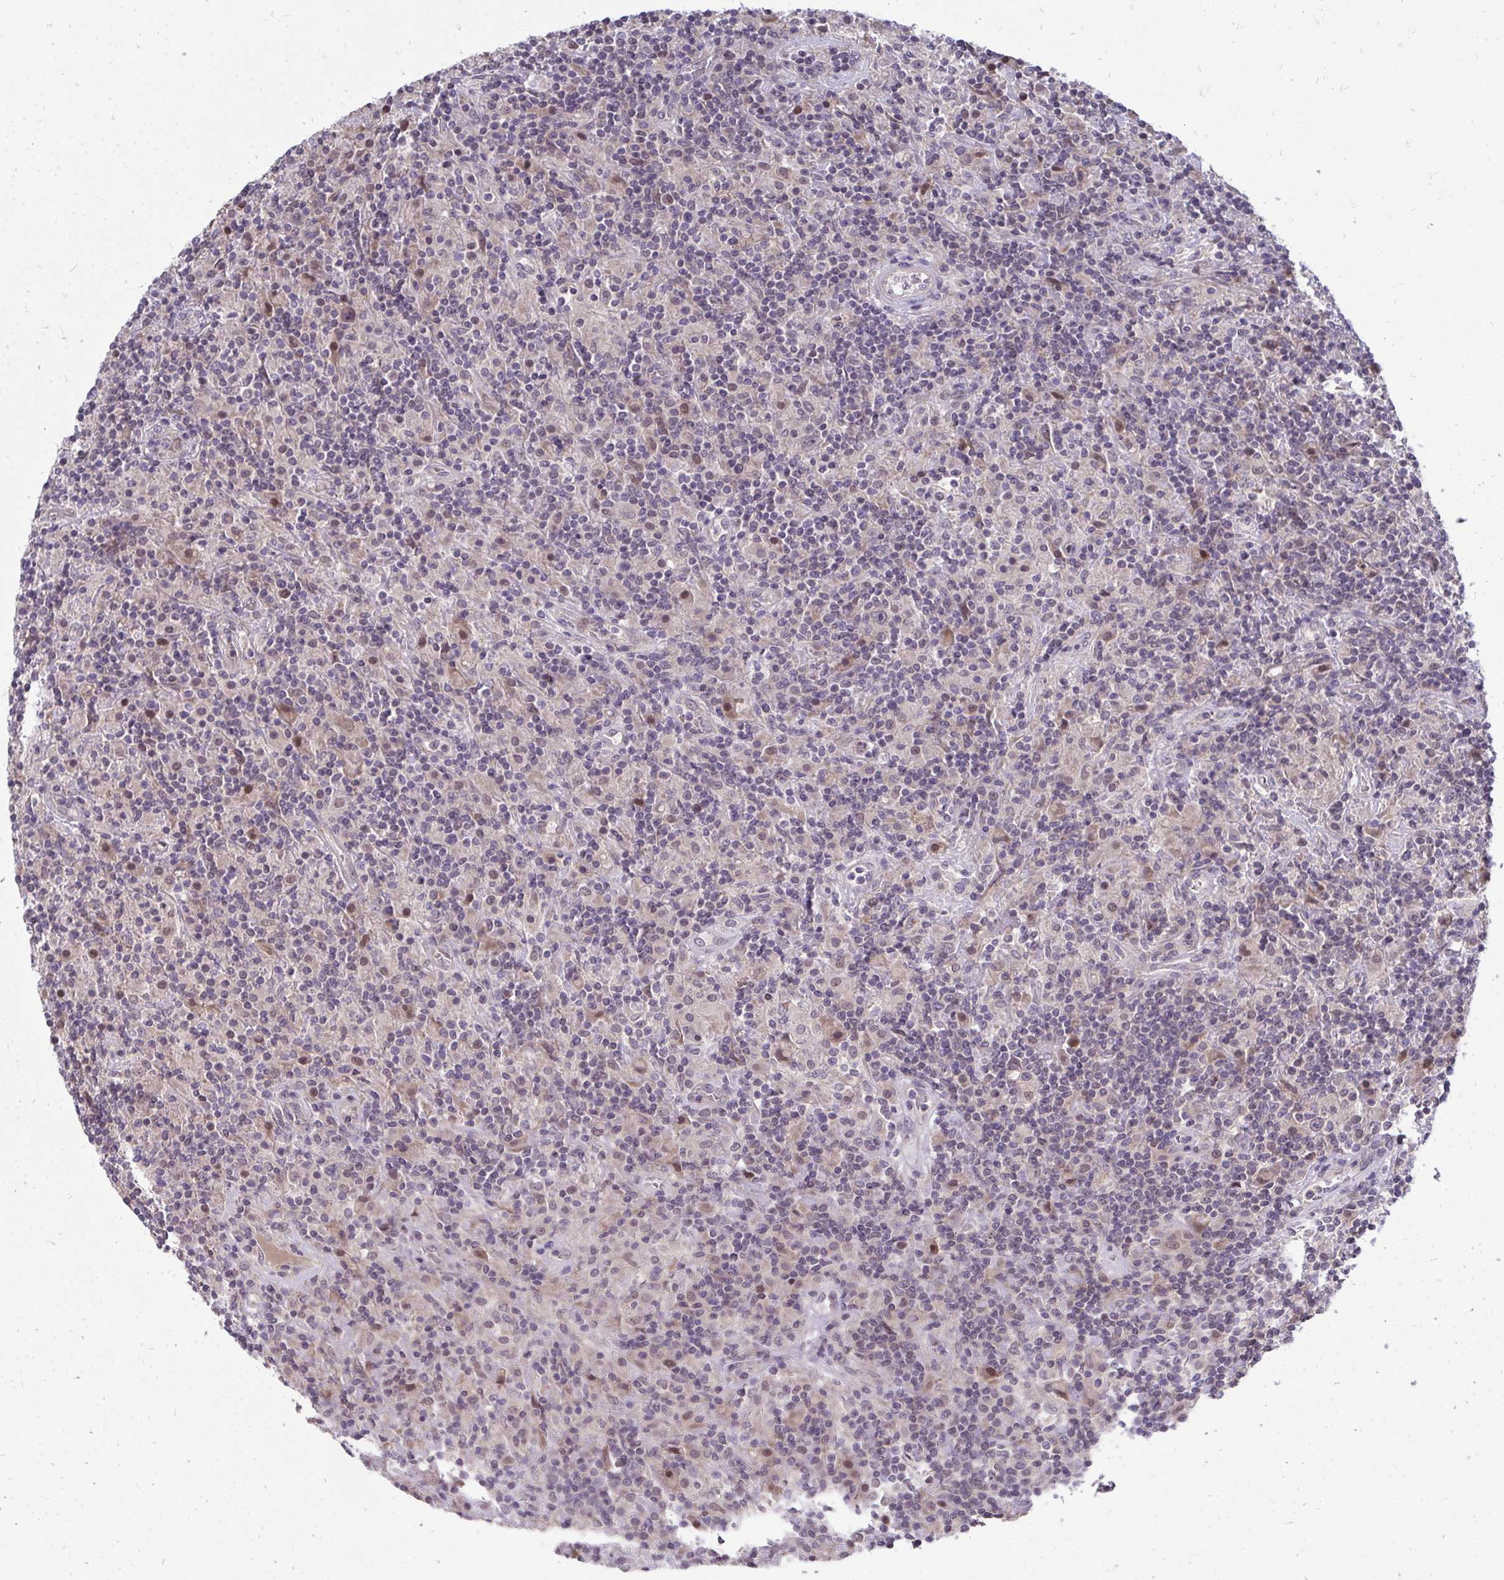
{"staining": {"intensity": "negative", "quantity": "none", "location": "none"}, "tissue": "lymphoma", "cell_type": "Tumor cells", "image_type": "cancer", "snomed": [{"axis": "morphology", "description": "Hodgkin's disease, NOS"}, {"axis": "topography", "description": "Lymph node"}], "caption": "This is an immunohistochemistry micrograph of human lymphoma. There is no expression in tumor cells.", "gene": "MROH8", "patient": {"sex": "male", "age": 70}}